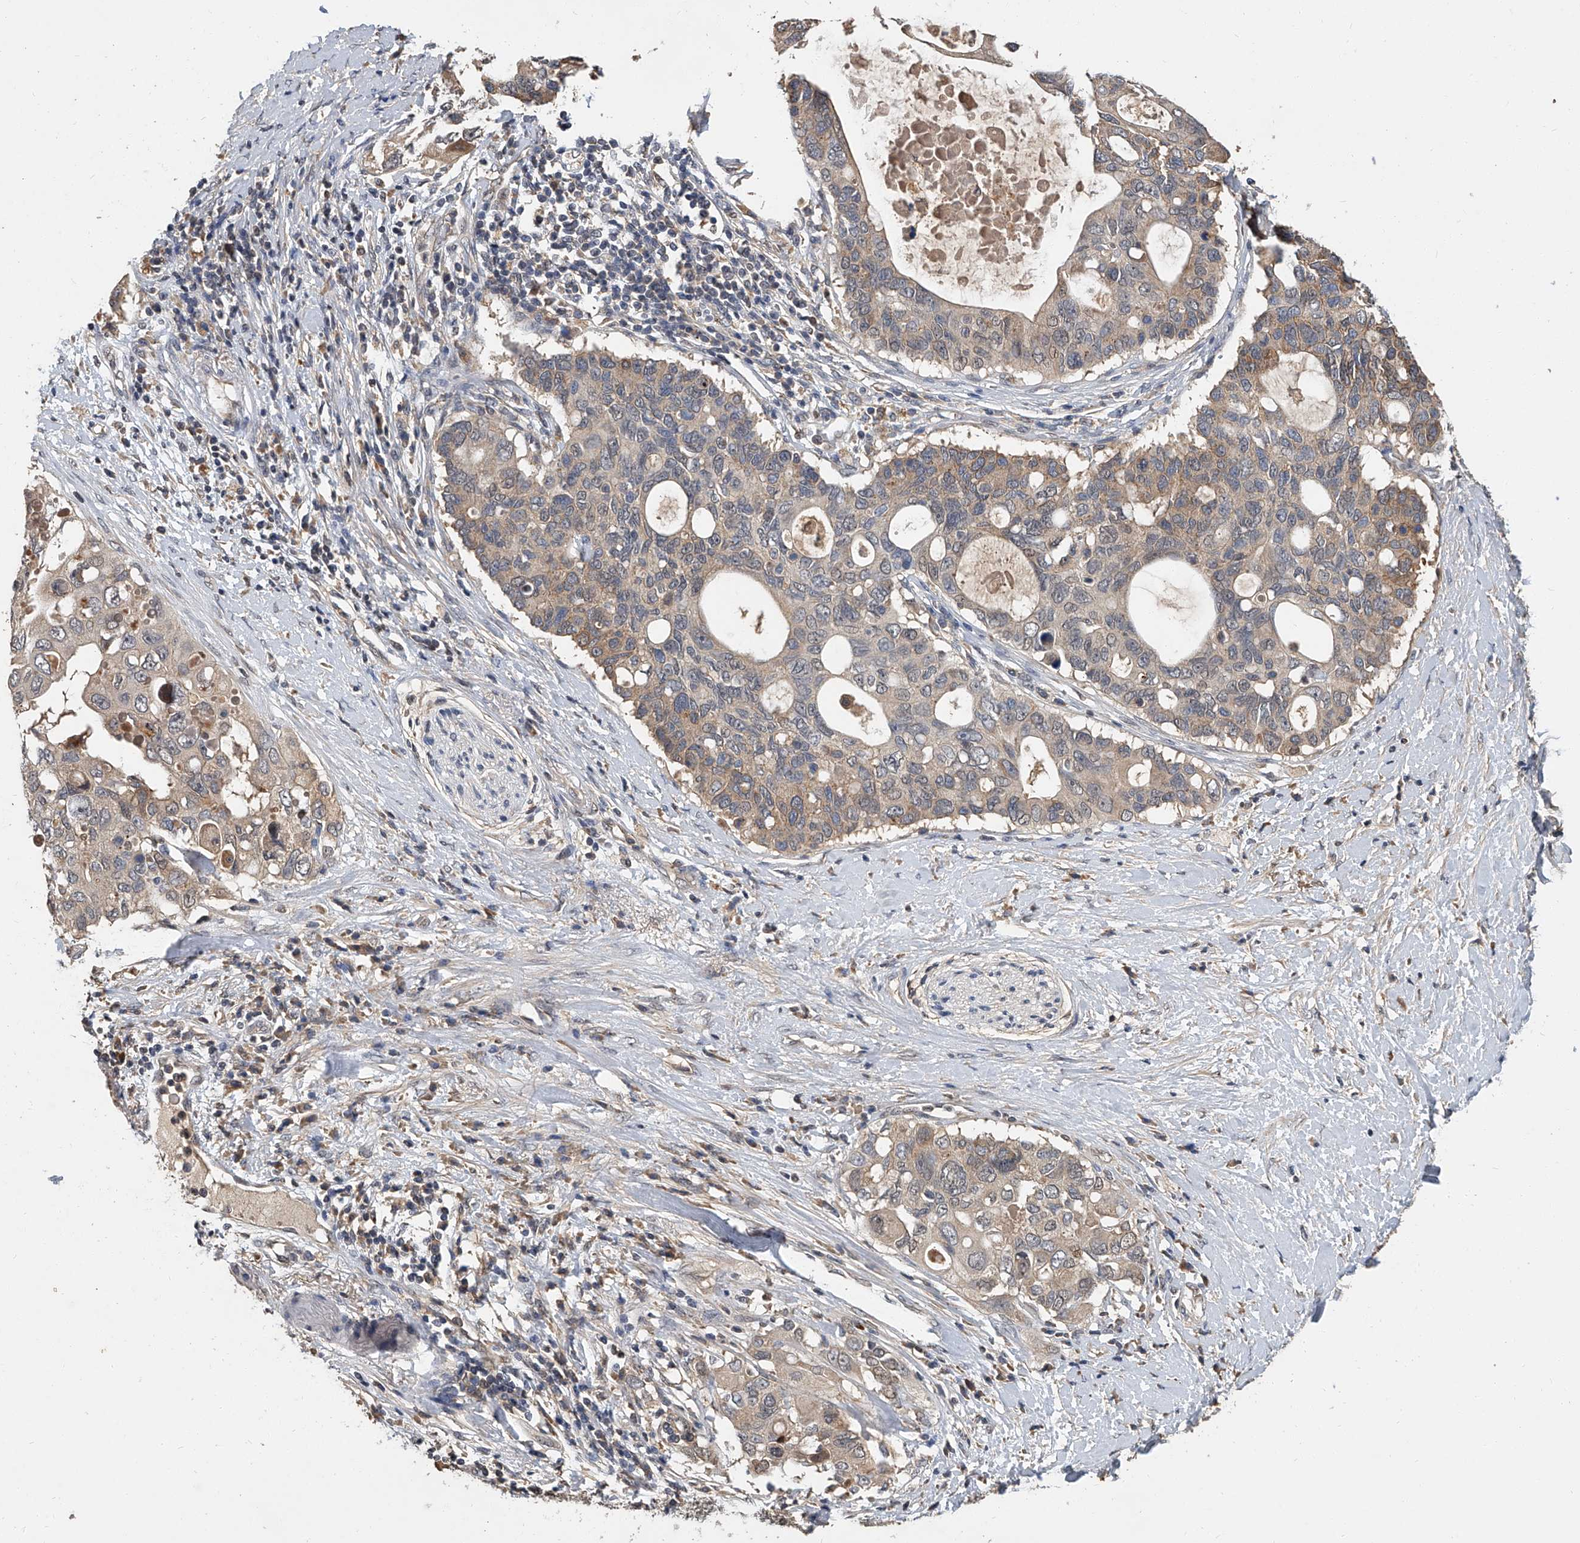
{"staining": {"intensity": "weak", "quantity": ">75%", "location": "cytoplasmic/membranous"}, "tissue": "pancreatic cancer", "cell_type": "Tumor cells", "image_type": "cancer", "snomed": [{"axis": "morphology", "description": "Adenocarcinoma, NOS"}, {"axis": "topography", "description": "Pancreas"}], "caption": "This is a histology image of IHC staining of pancreatic cancer (adenocarcinoma), which shows weak positivity in the cytoplasmic/membranous of tumor cells.", "gene": "JAG2", "patient": {"sex": "female", "age": 56}}